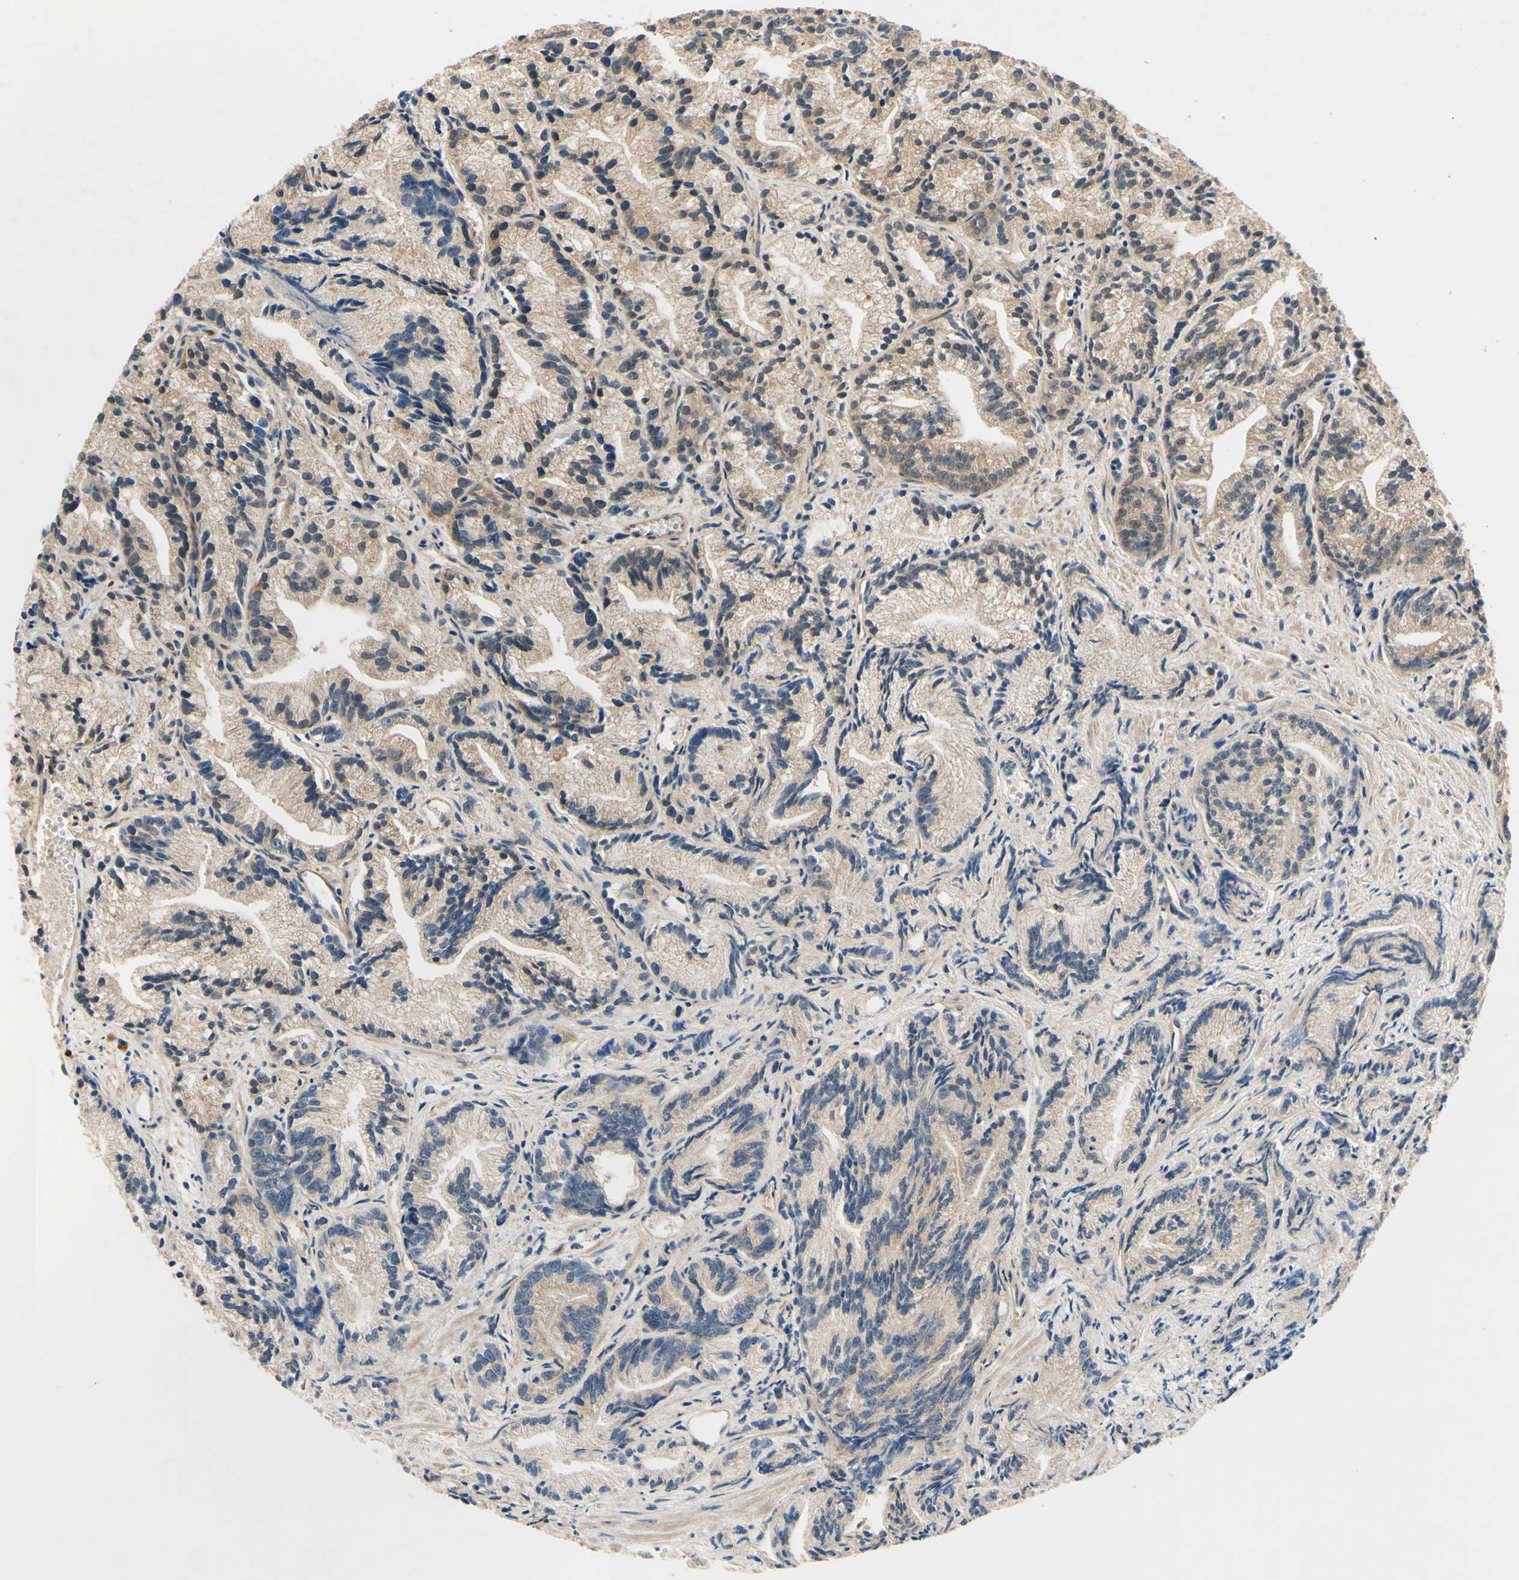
{"staining": {"intensity": "weak", "quantity": ">75%", "location": "cytoplasmic/membranous"}, "tissue": "prostate cancer", "cell_type": "Tumor cells", "image_type": "cancer", "snomed": [{"axis": "morphology", "description": "Adenocarcinoma, Low grade"}, {"axis": "topography", "description": "Prostate"}], "caption": "This is an image of immunohistochemistry (IHC) staining of prostate cancer (low-grade adenocarcinoma), which shows weak staining in the cytoplasmic/membranous of tumor cells.", "gene": "PLA2G4A", "patient": {"sex": "male", "age": 89}}